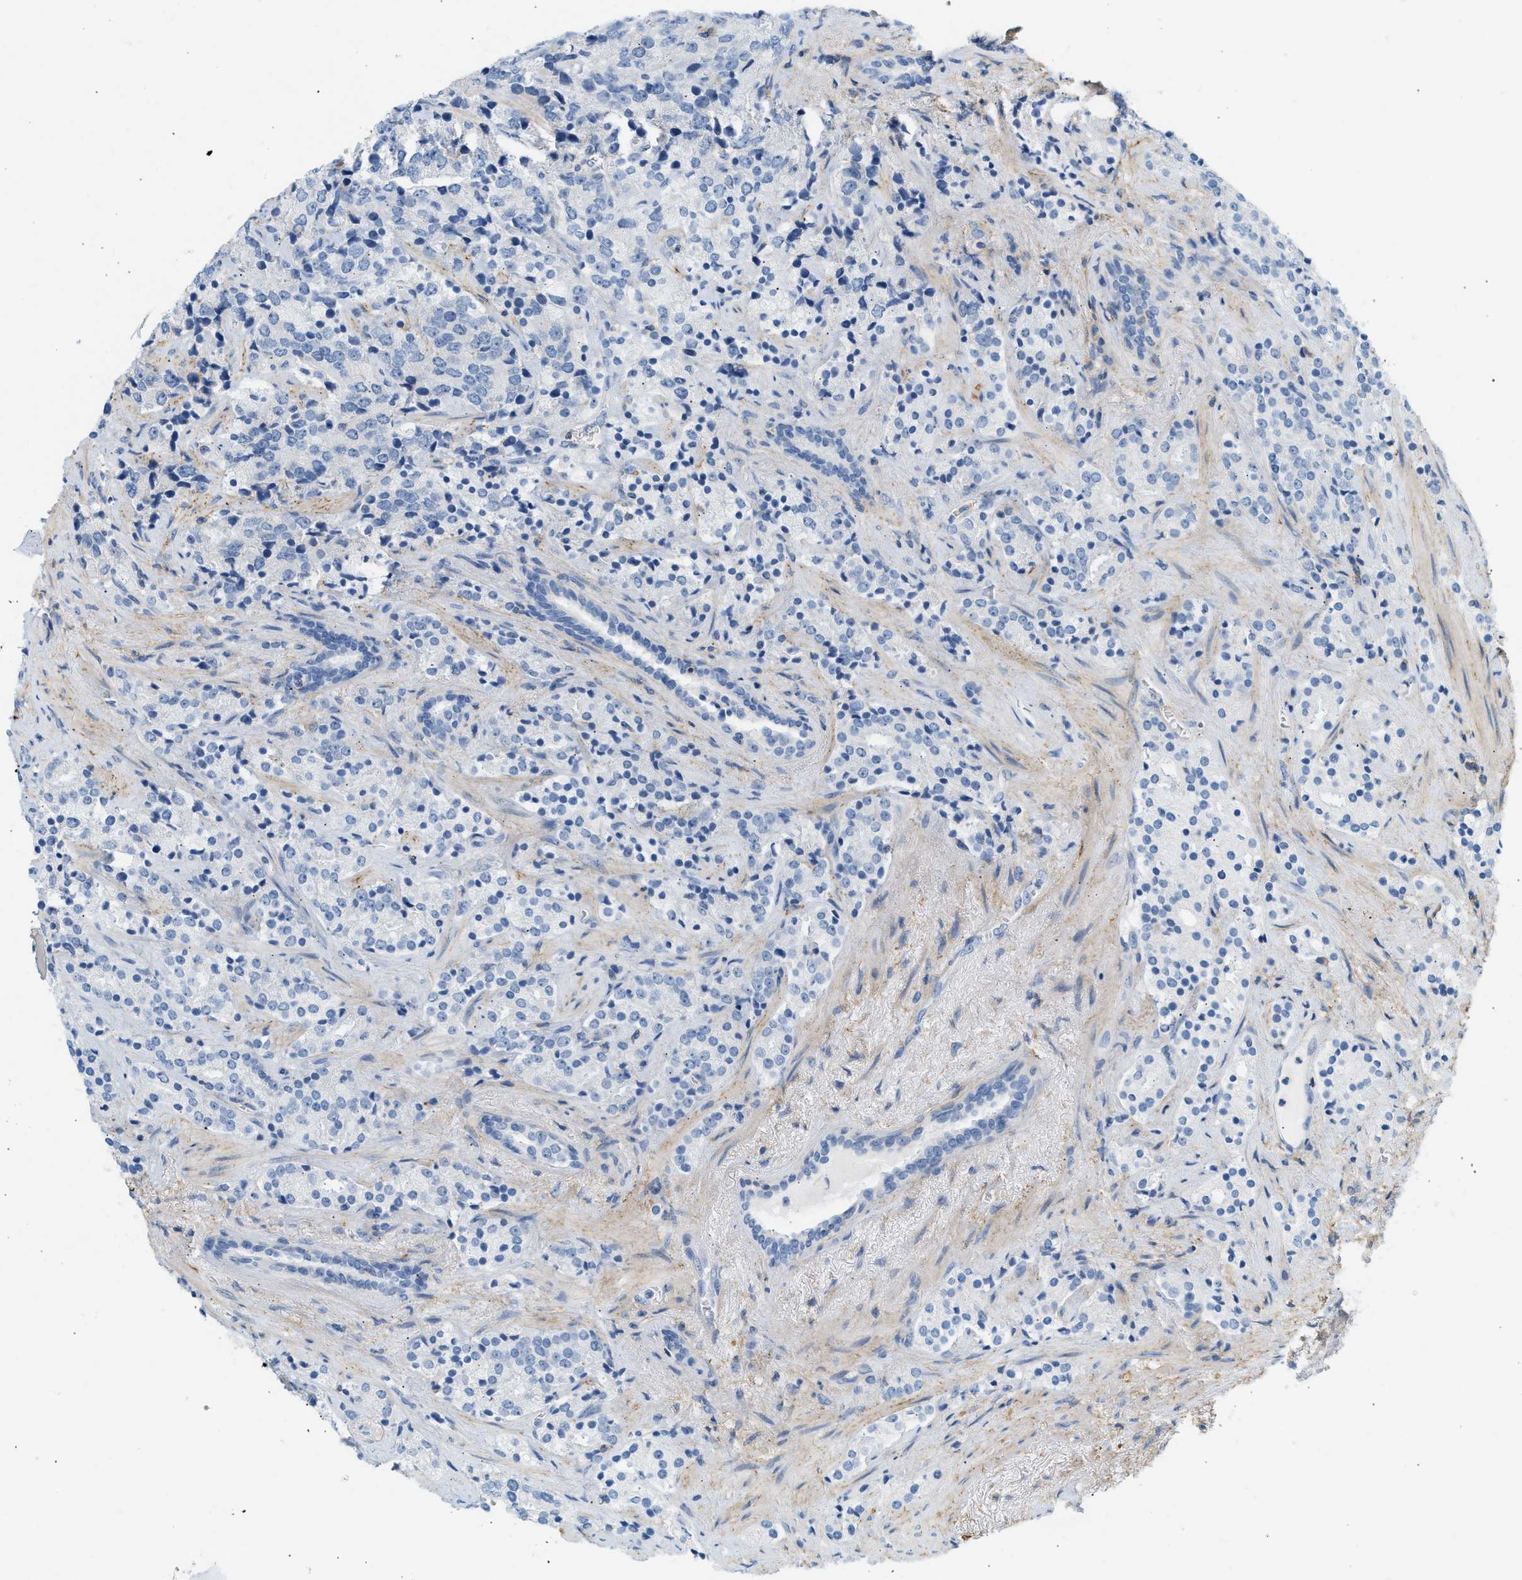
{"staining": {"intensity": "negative", "quantity": "none", "location": "none"}, "tissue": "prostate cancer", "cell_type": "Tumor cells", "image_type": "cancer", "snomed": [{"axis": "morphology", "description": "Adenocarcinoma, High grade"}, {"axis": "topography", "description": "Prostate"}], "caption": "This is an immunohistochemistry (IHC) micrograph of prostate cancer (high-grade adenocarcinoma). There is no staining in tumor cells.", "gene": "BVES", "patient": {"sex": "male", "age": 71}}